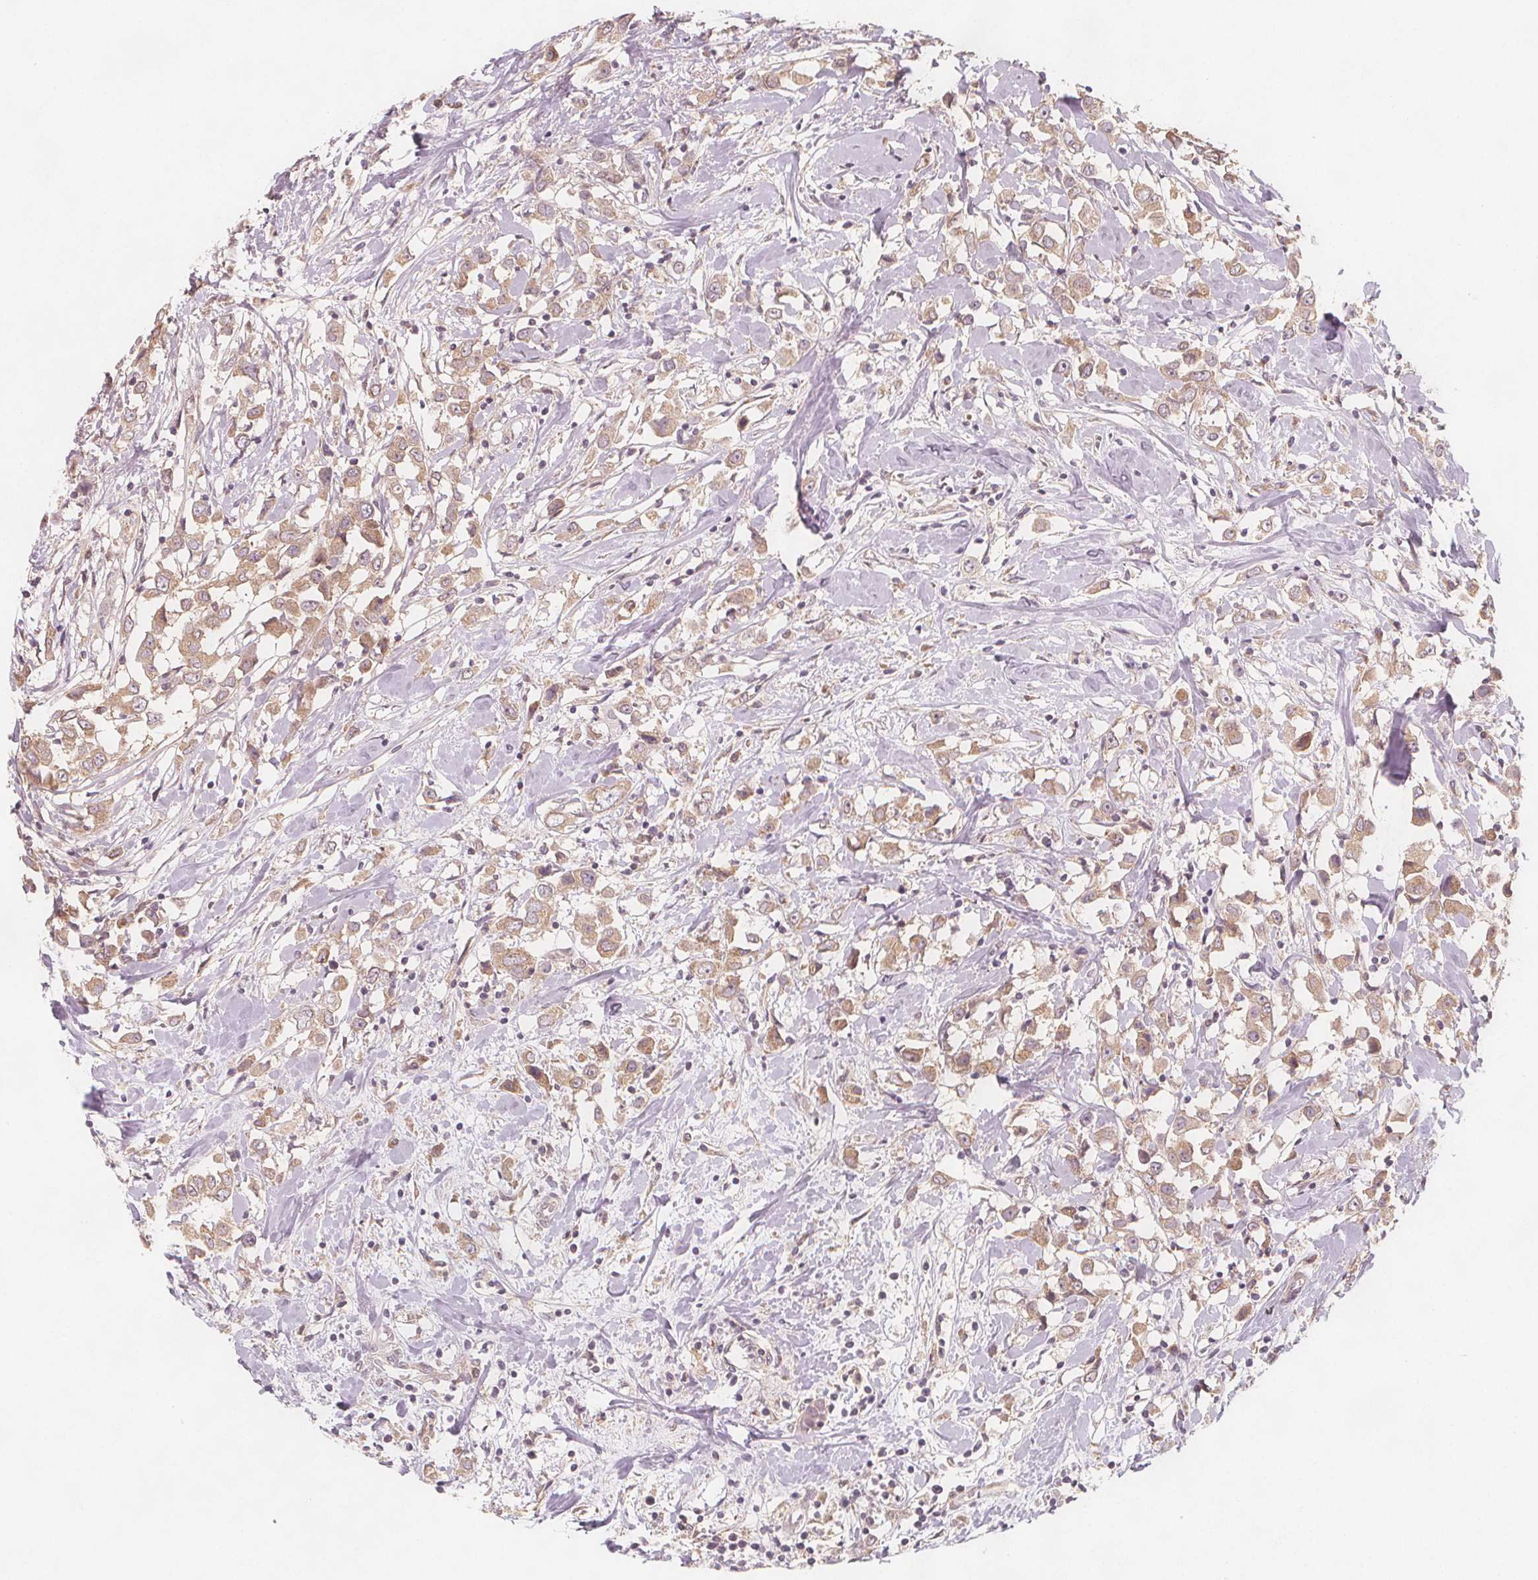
{"staining": {"intensity": "weak", "quantity": ">75%", "location": "cytoplasmic/membranous"}, "tissue": "breast cancer", "cell_type": "Tumor cells", "image_type": "cancer", "snomed": [{"axis": "morphology", "description": "Duct carcinoma"}, {"axis": "topography", "description": "Breast"}], "caption": "DAB (3,3'-diaminobenzidine) immunohistochemical staining of human breast cancer (infiltrating ductal carcinoma) displays weak cytoplasmic/membranous protein staining in approximately >75% of tumor cells. (Stains: DAB (3,3'-diaminobenzidine) in brown, nuclei in blue, Microscopy: brightfield microscopy at high magnification).", "gene": "NCSTN", "patient": {"sex": "female", "age": 61}}